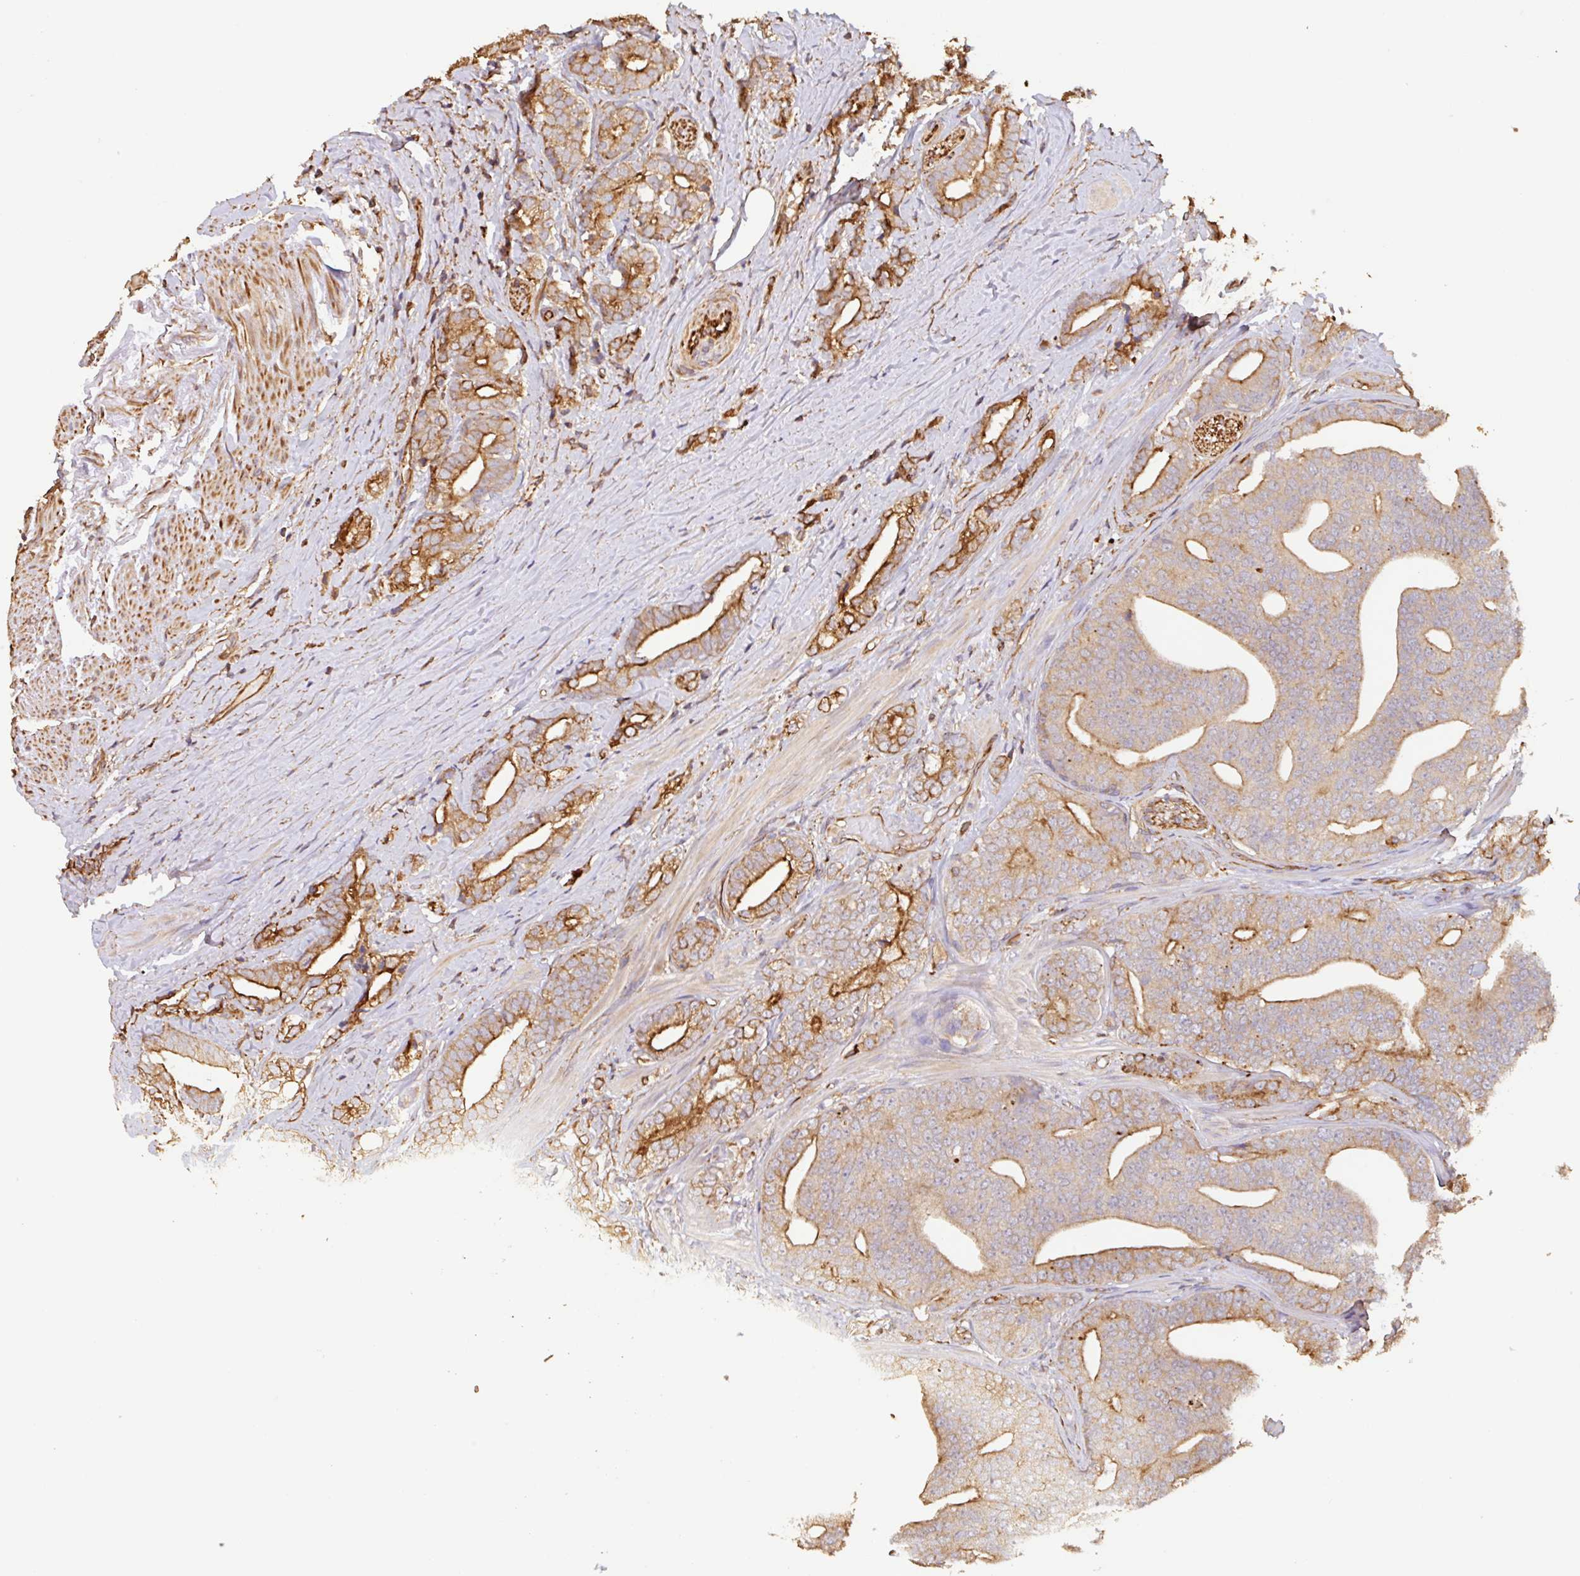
{"staining": {"intensity": "strong", "quantity": "25%-75%", "location": "cytoplasmic/membranous"}, "tissue": "prostate cancer", "cell_type": "Tumor cells", "image_type": "cancer", "snomed": [{"axis": "morphology", "description": "Adenocarcinoma, High grade"}, {"axis": "topography", "description": "Prostate"}], "caption": "Protein staining of prostate cancer (adenocarcinoma (high-grade)) tissue exhibits strong cytoplasmic/membranous expression in approximately 25%-75% of tumor cells.", "gene": "ZNF790", "patient": {"sex": "male", "age": 72}}